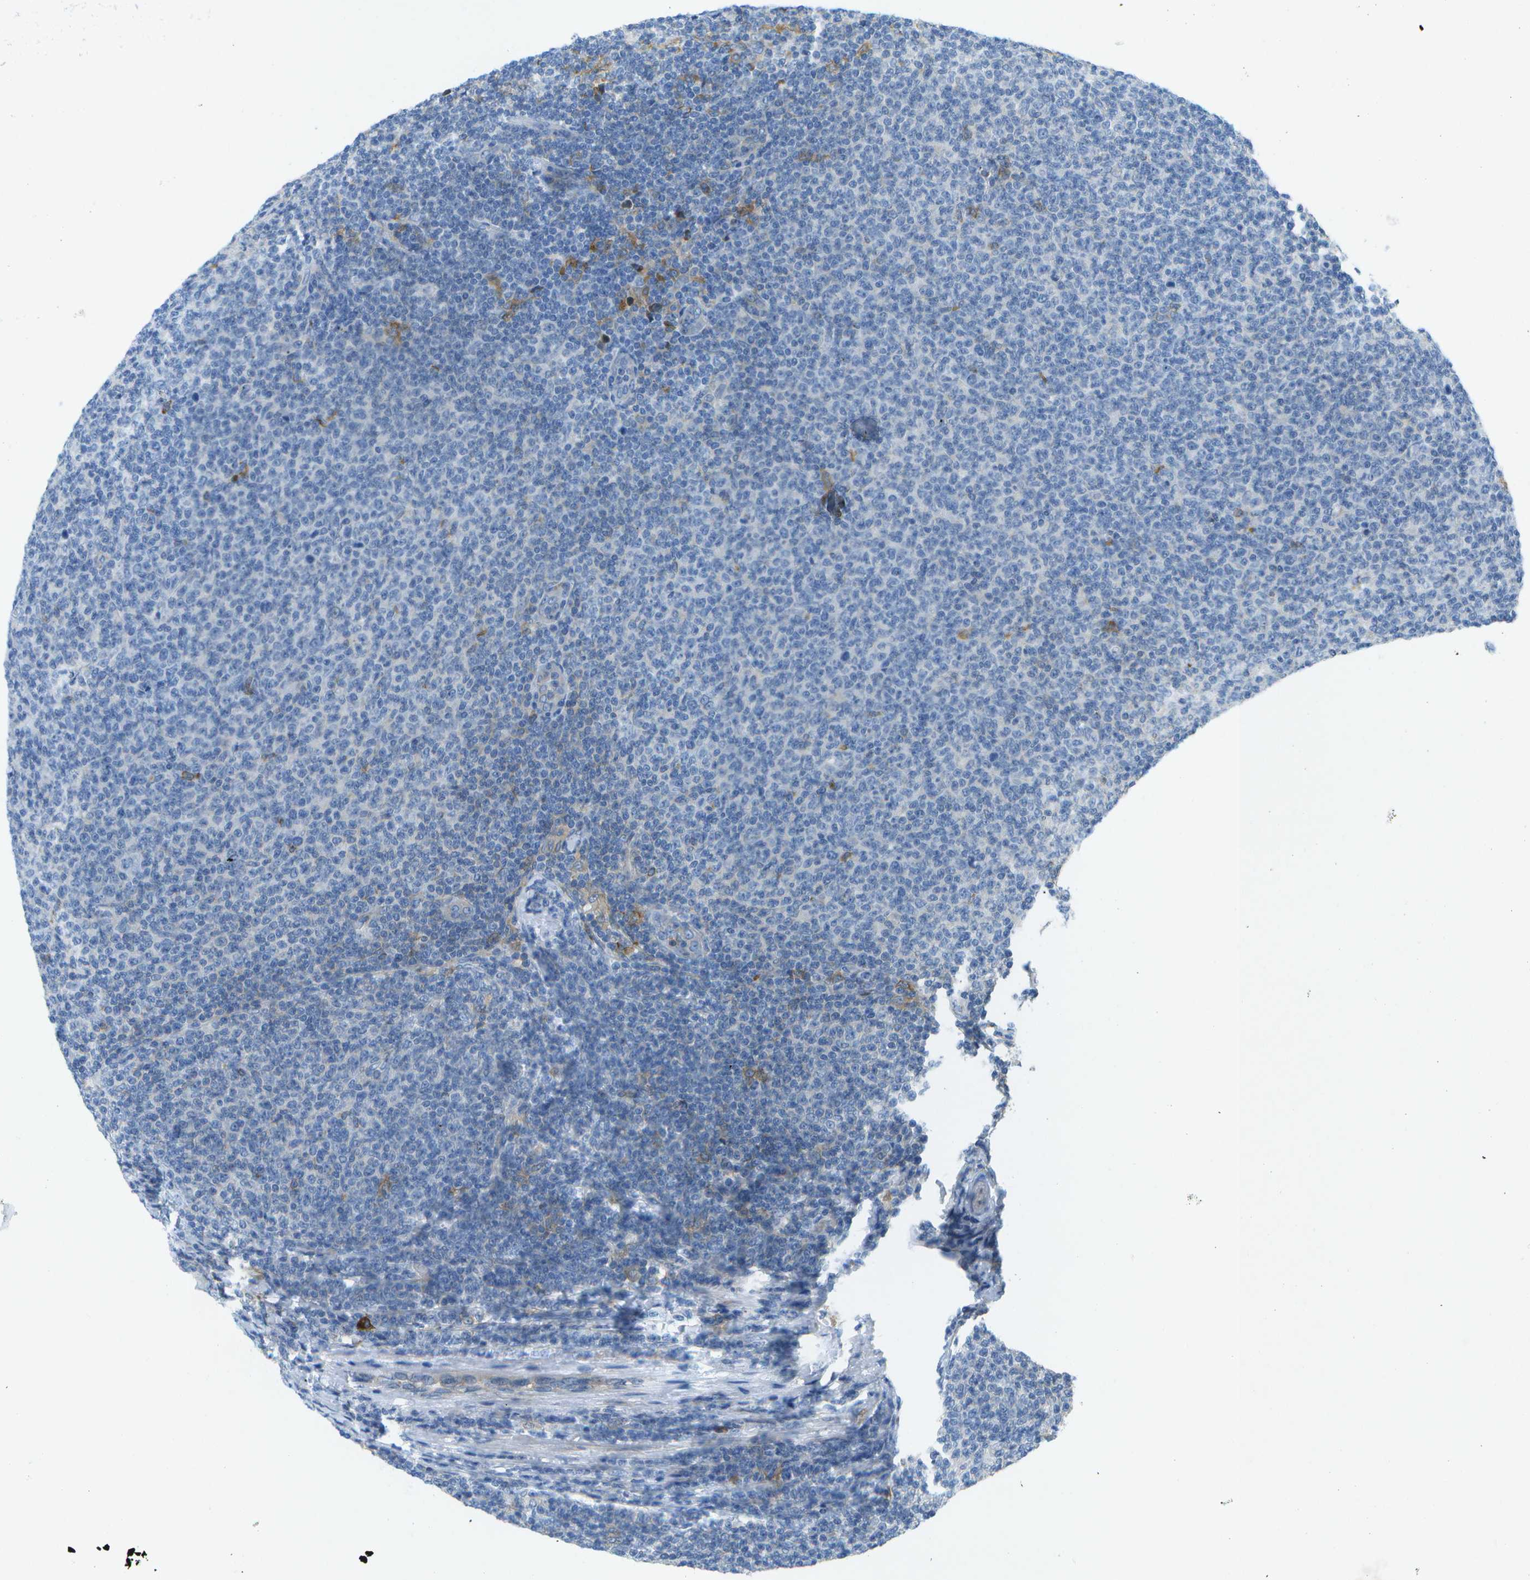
{"staining": {"intensity": "negative", "quantity": "none", "location": "none"}, "tissue": "lymphoma", "cell_type": "Tumor cells", "image_type": "cancer", "snomed": [{"axis": "morphology", "description": "Malignant lymphoma, non-Hodgkin's type, Low grade"}, {"axis": "topography", "description": "Lymph node"}], "caption": "The IHC image has no significant expression in tumor cells of malignant lymphoma, non-Hodgkin's type (low-grade) tissue. (Brightfield microscopy of DAB (3,3'-diaminobenzidine) immunohistochemistry (IHC) at high magnification).", "gene": "WNK2", "patient": {"sex": "male", "age": 66}}